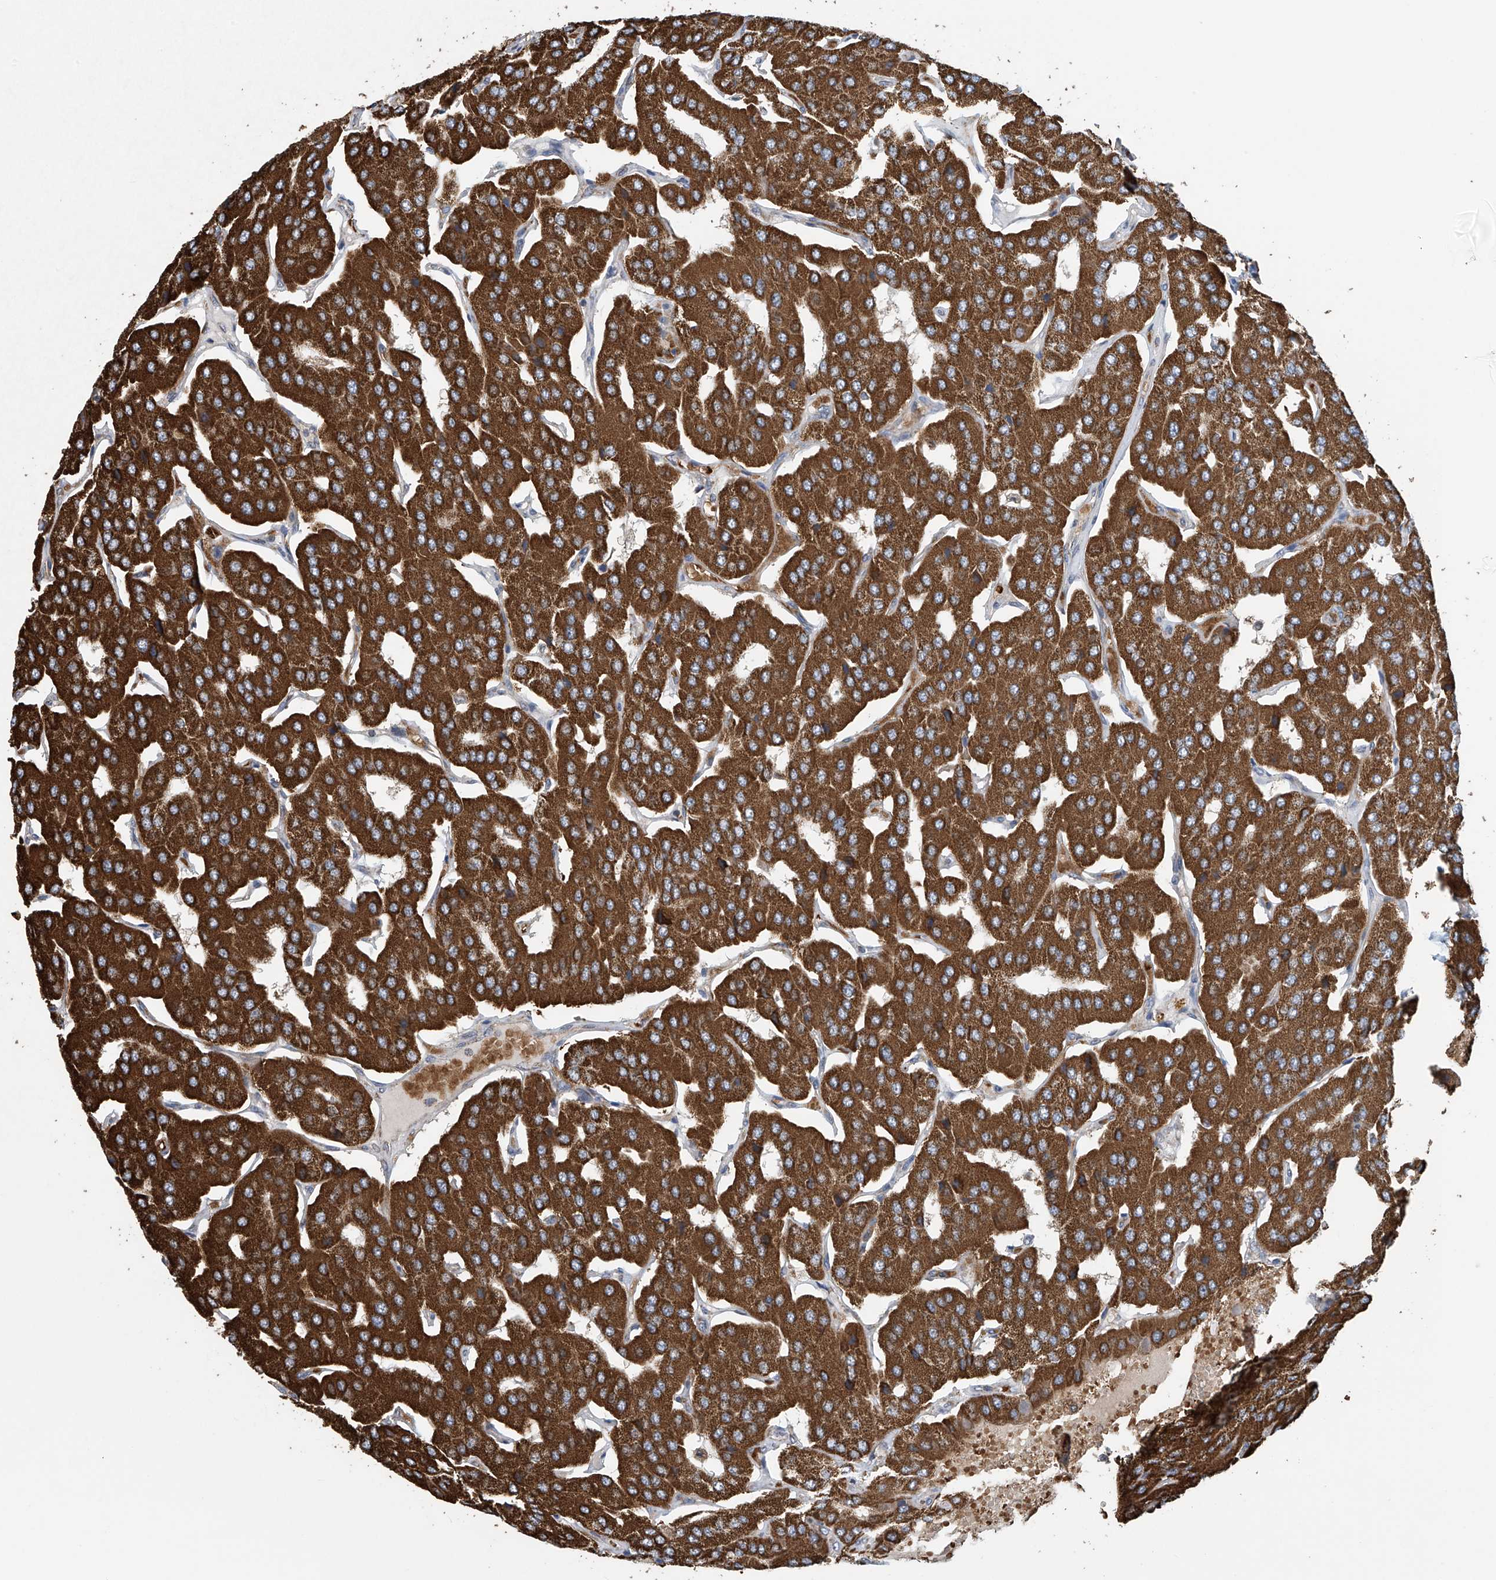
{"staining": {"intensity": "strong", "quantity": ">75%", "location": "cytoplasmic/membranous"}, "tissue": "parathyroid gland", "cell_type": "Glandular cells", "image_type": "normal", "snomed": [{"axis": "morphology", "description": "Normal tissue, NOS"}, {"axis": "morphology", "description": "Adenoma, NOS"}, {"axis": "topography", "description": "Parathyroid gland"}], "caption": "Protein staining shows strong cytoplasmic/membranous expression in about >75% of glandular cells in benign parathyroid gland.", "gene": "COMMD1", "patient": {"sex": "female", "age": 86}}